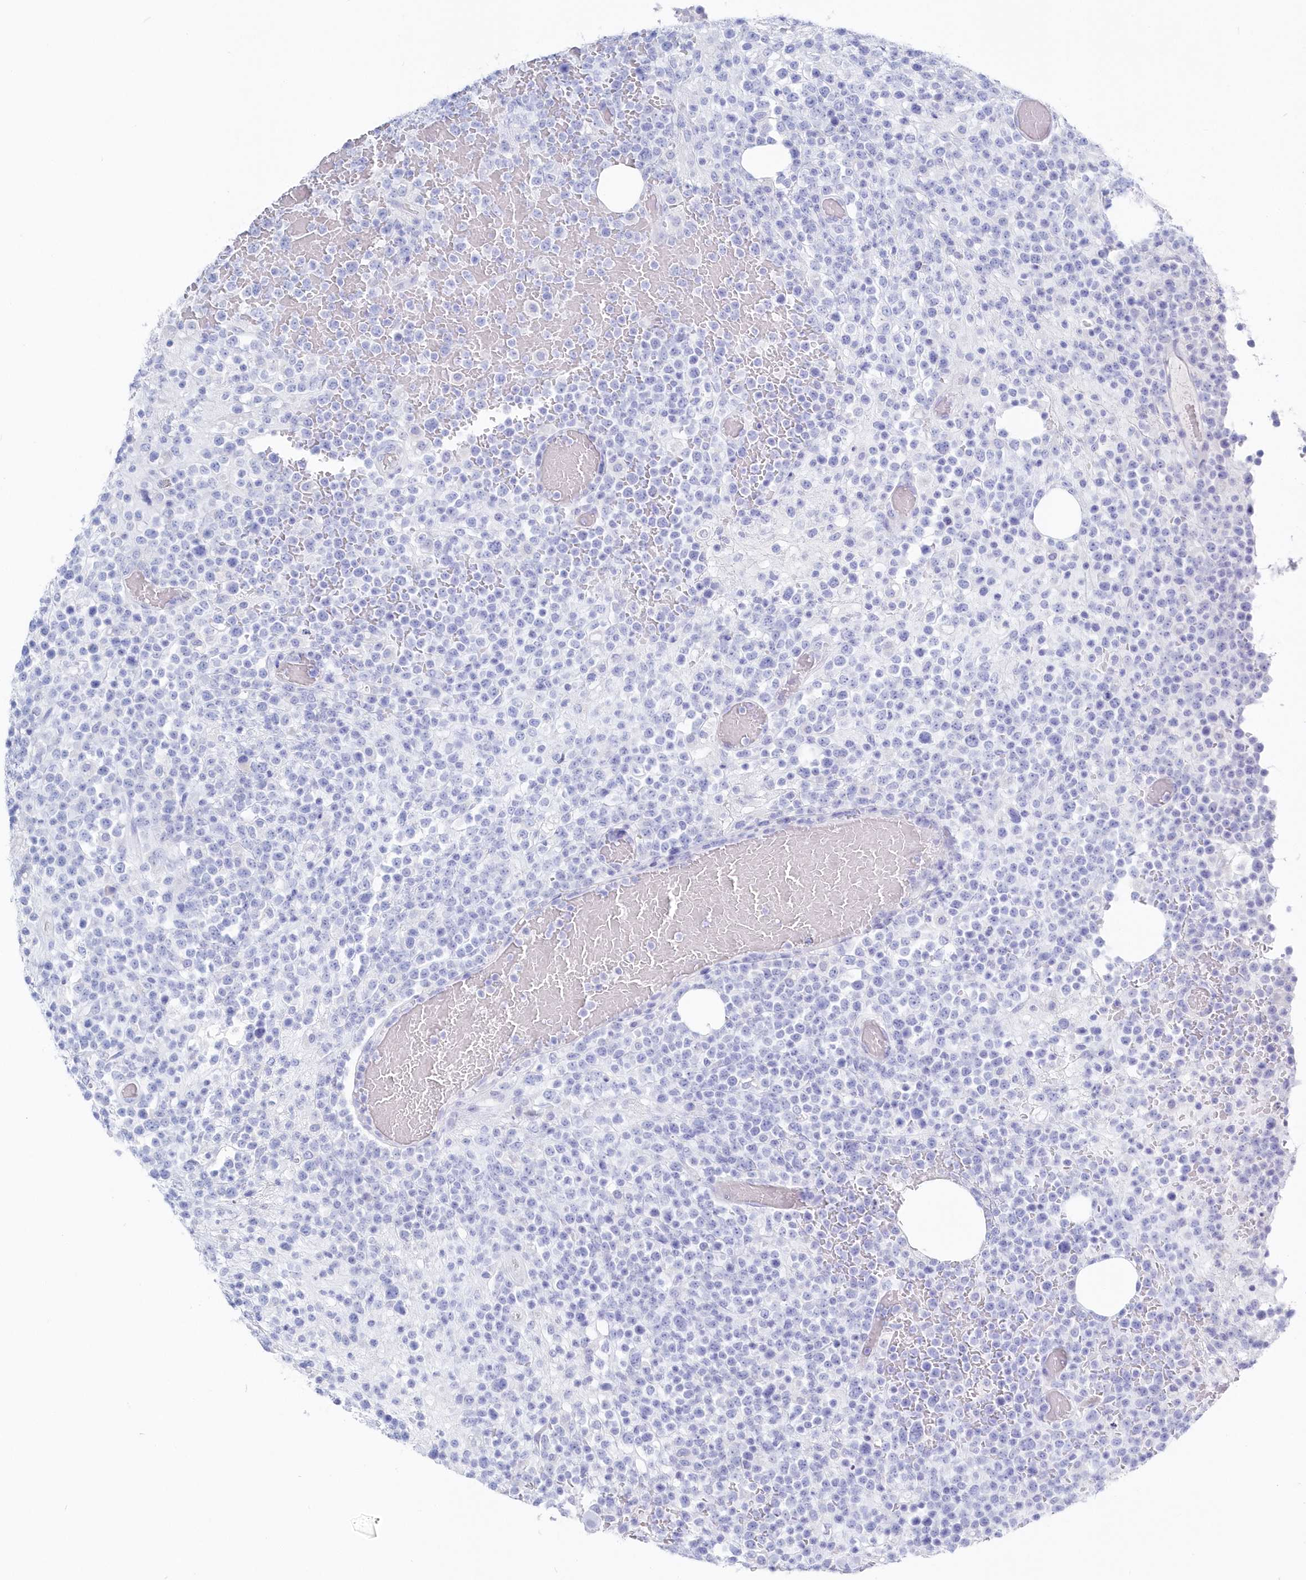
{"staining": {"intensity": "negative", "quantity": "none", "location": "none"}, "tissue": "lymphoma", "cell_type": "Tumor cells", "image_type": "cancer", "snomed": [{"axis": "morphology", "description": "Malignant lymphoma, non-Hodgkin's type, High grade"}, {"axis": "topography", "description": "Colon"}], "caption": "High-grade malignant lymphoma, non-Hodgkin's type was stained to show a protein in brown. There is no significant staining in tumor cells.", "gene": "CSNK1G2", "patient": {"sex": "female", "age": 53}}